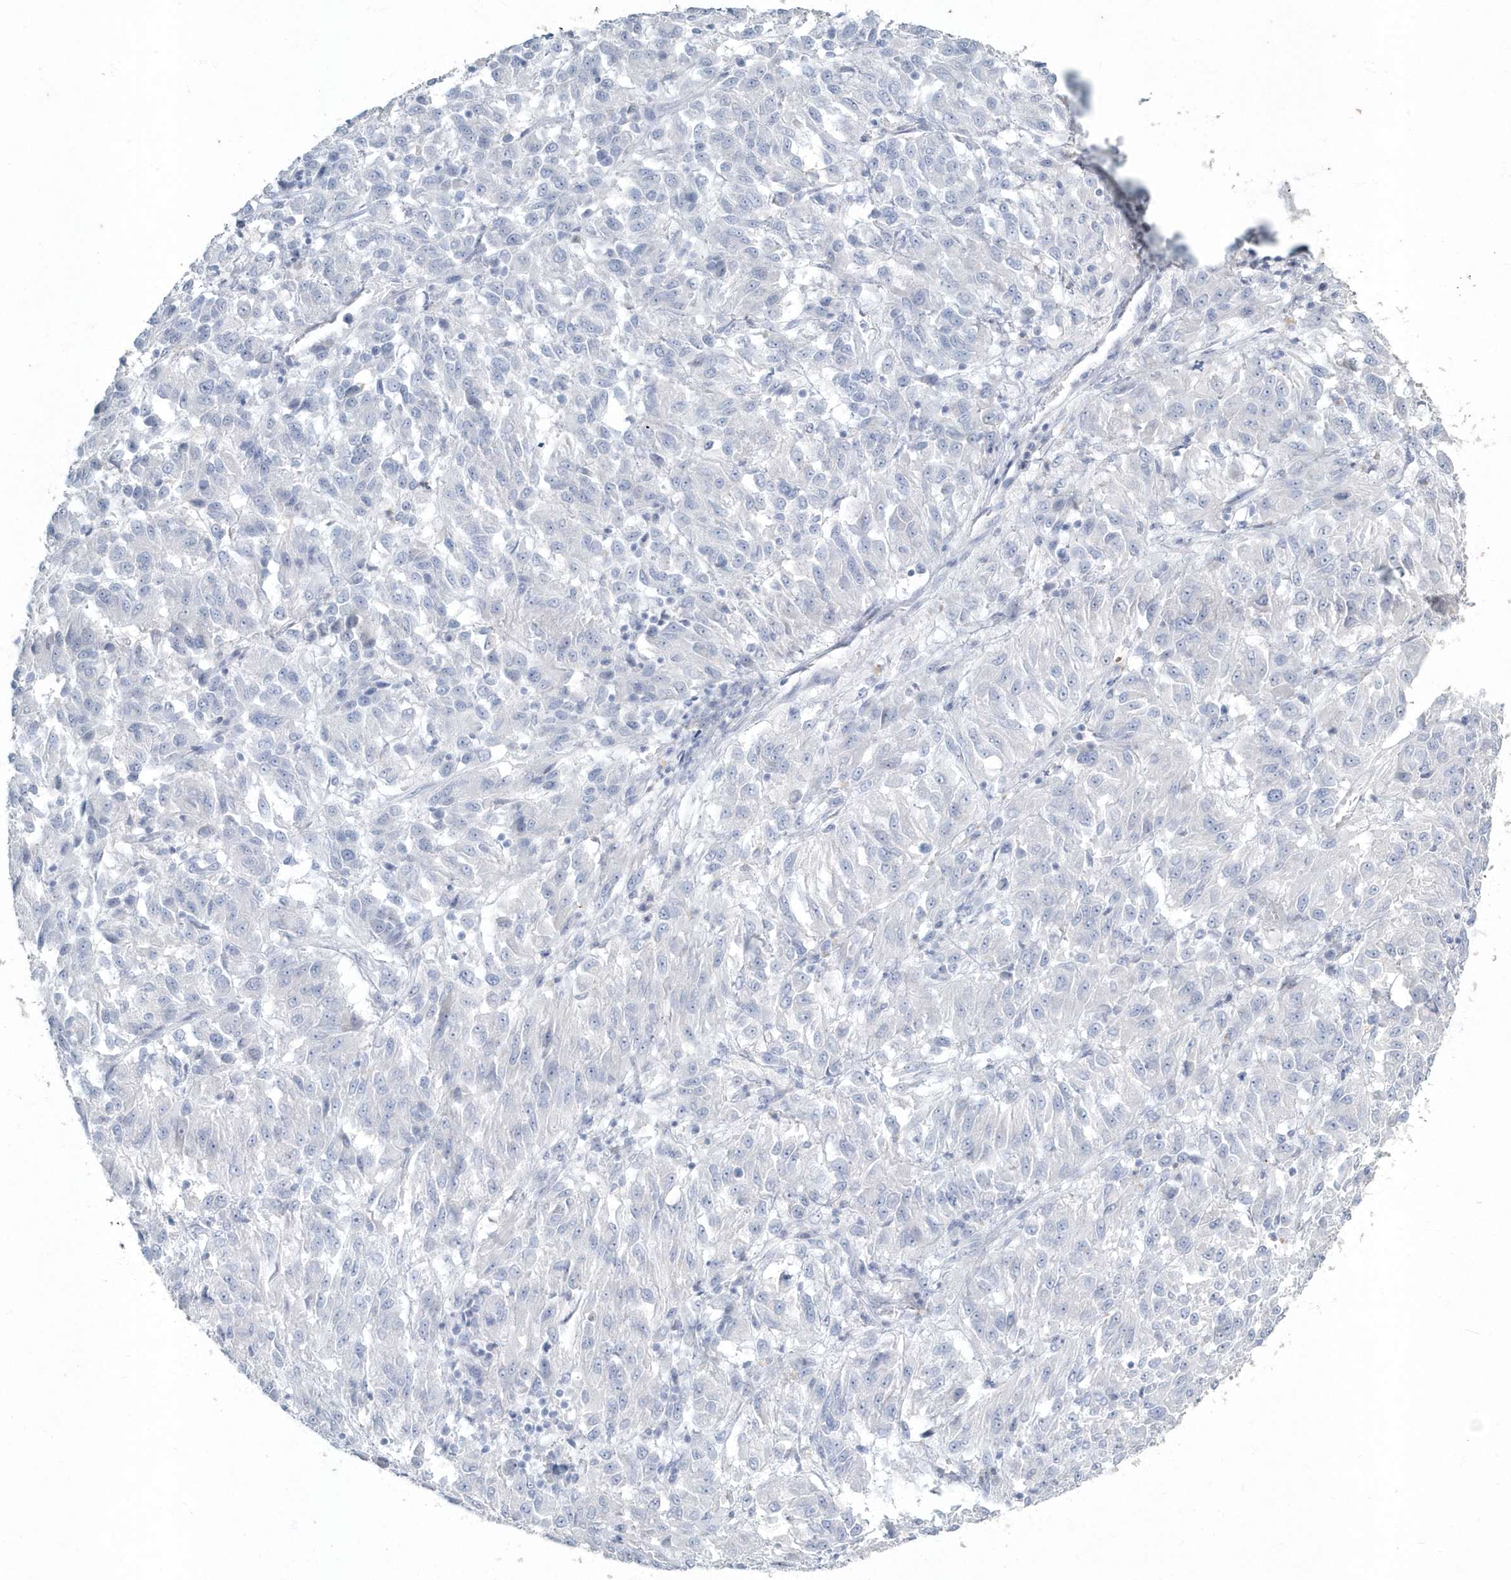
{"staining": {"intensity": "negative", "quantity": "none", "location": "none"}, "tissue": "melanoma", "cell_type": "Tumor cells", "image_type": "cancer", "snomed": [{"axis": "morphology", "description": "Malignant melanoma, Metastatic site"}, {"axis": "topography", "description": "Lung"}], "caption": "There is no significant staining in tumor cells of malignant melanoma (metastatic site). (Immunohistochemistry, brightfield microscopy, high magnification).", "gene": "MYOT", "patient": {"sex": "male", "age": 64}}